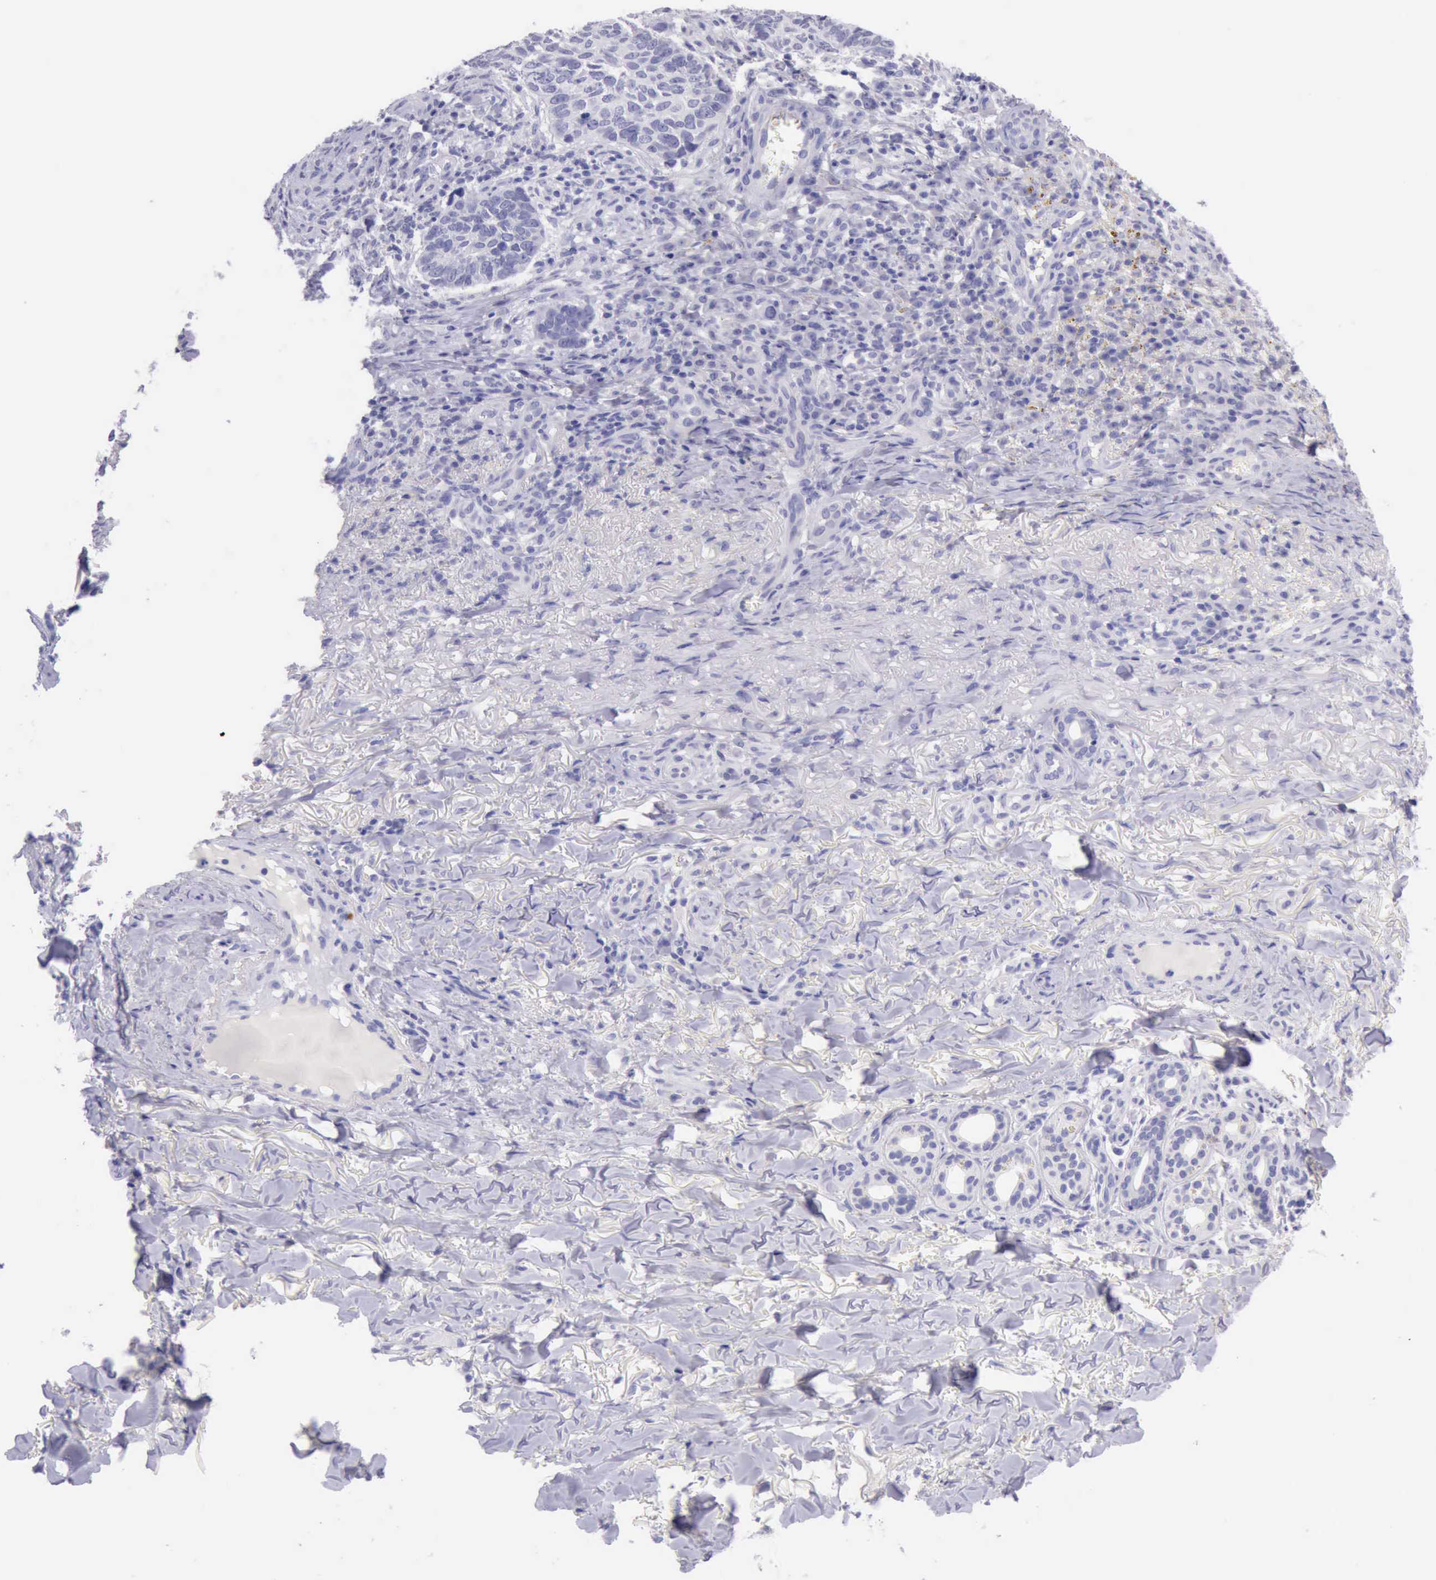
{"staining": {"intensity": "negative", "quantity": "none", "location": "none"}, "tissue": "skin cancer", "cell_type": "Tumor cells", "image_type": "cancer", "snomed": [{"axis": "morphology", "description": "Basal cell carcinoma"}, {"axis": "topography", "description": "Skin"}], "caption": "Photomicrograph shows no significant protein expression in tumor cells of skin cancer. (DAB immunohistochemistry, high magnification).", "gene": "LRFN5", "patient": {"sex": "male", "age": 81}}